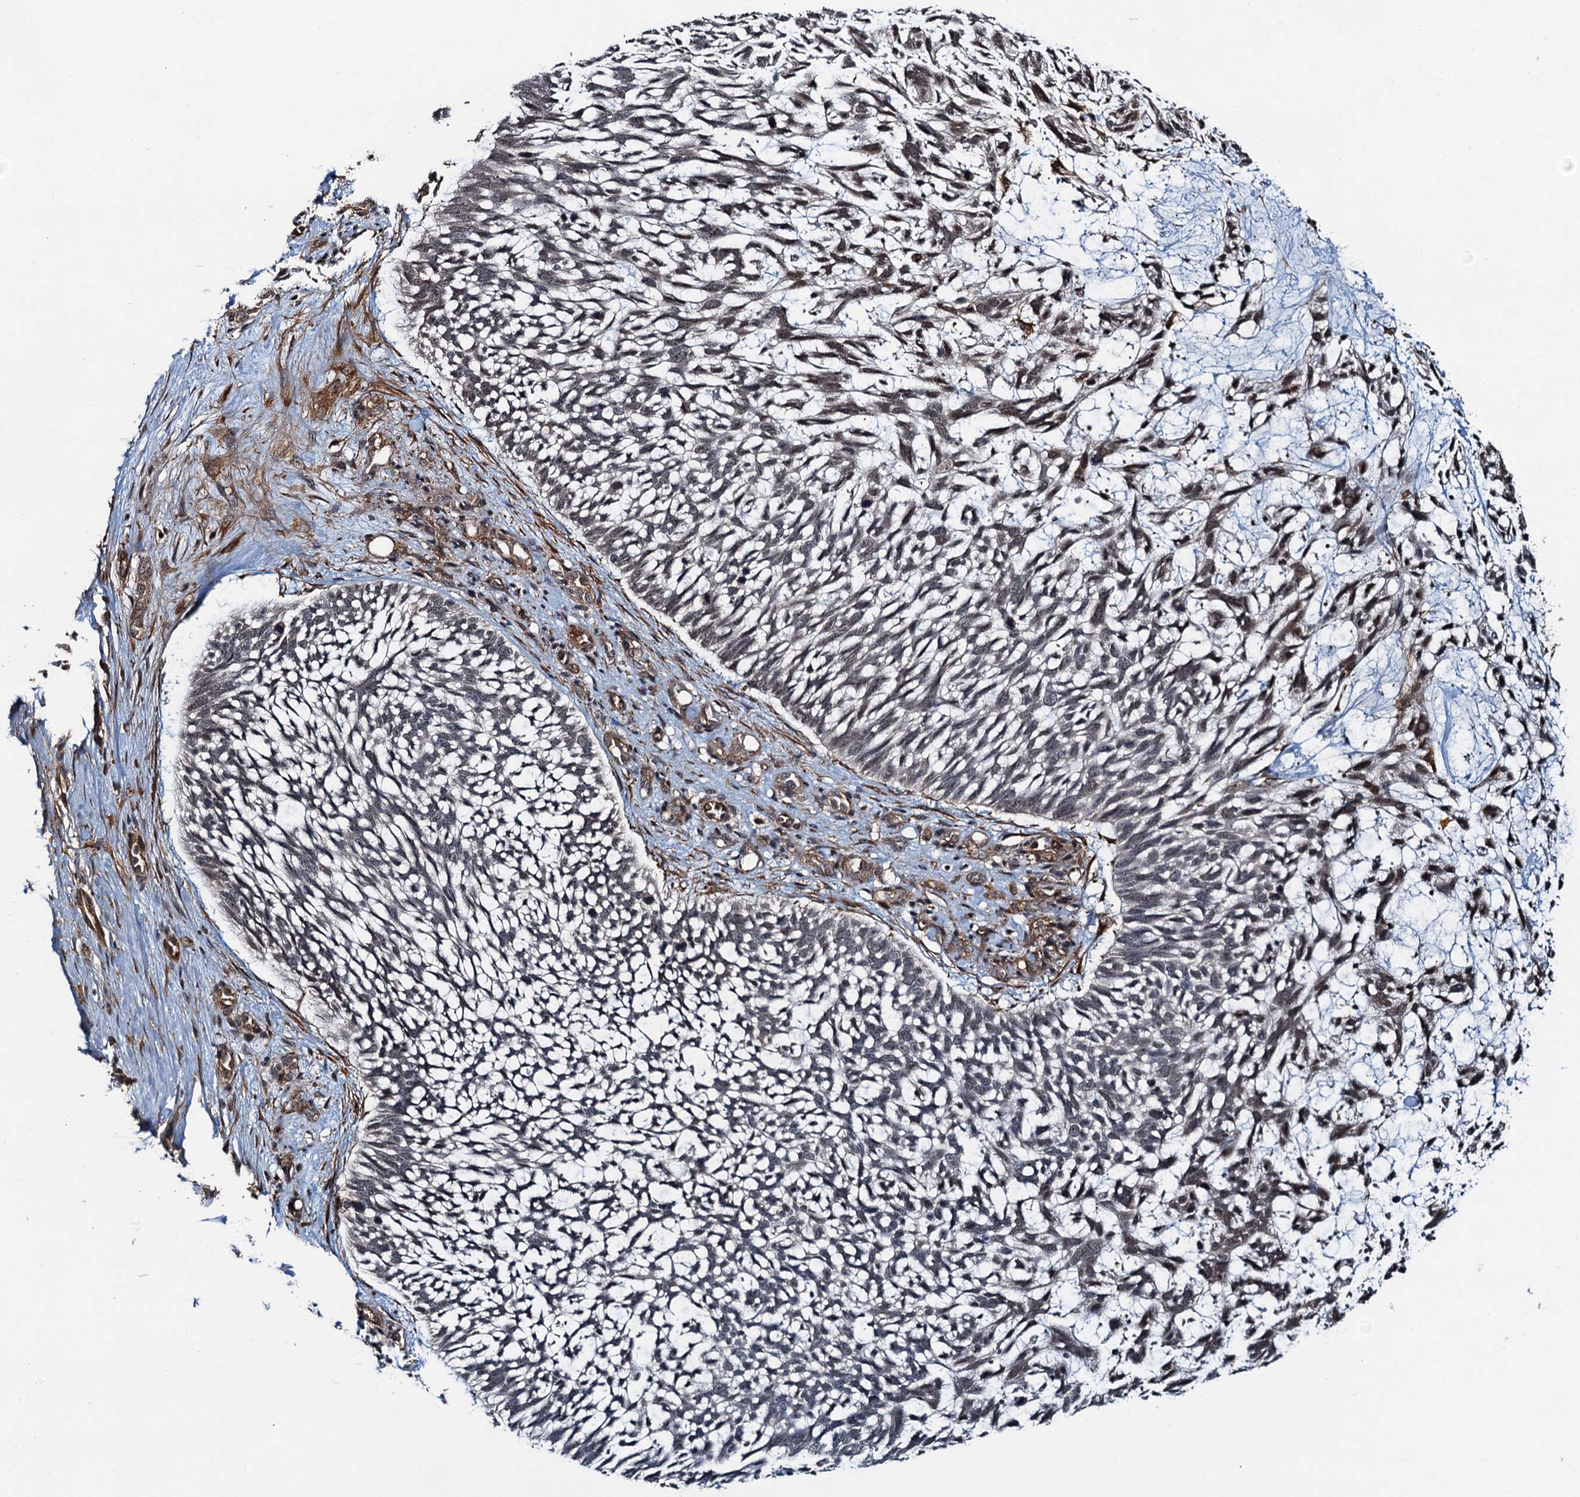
{"staining": {"intensity": "negative", "quantity": "none", "location": "none"}, "tissue": "skin cancer", "cell_type": "Tumor cells", "image_type": "cancer", "snomed": [{"axis": "morphology", "description": "Basal cell carcinoma"}, {"axis": "topography", "description": "Skin"}], "caption": "An image of human skin cancer (basal cell carcinoma) is negative for staining in tumor cells.", "gene": "WHAMM", "patient": {"sex": "male", "age": 88}}